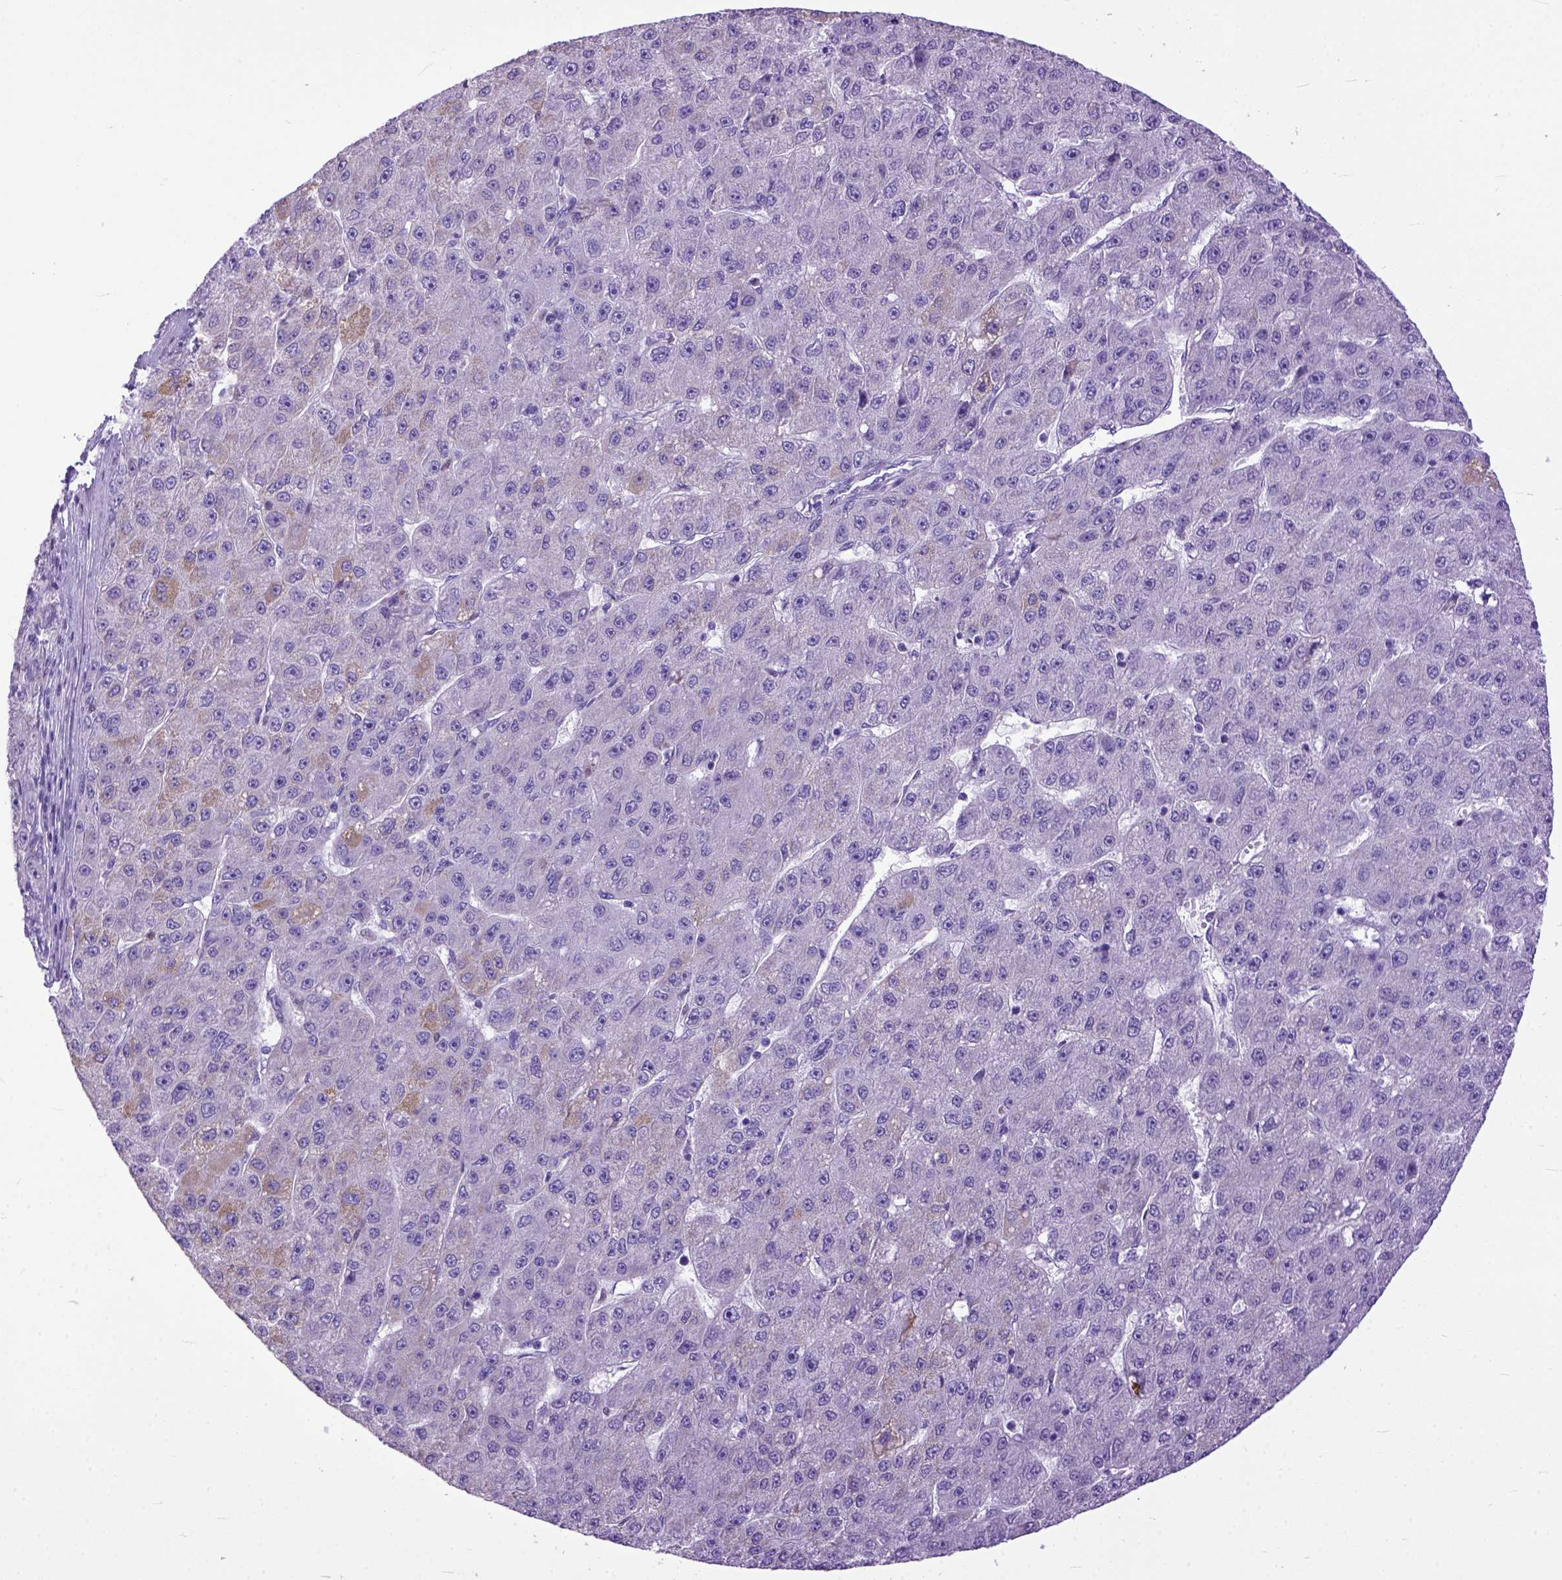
{"staining": {"intensity": "moderate", "quantity": "<25%", "location": "cytoplasmic/membranous"}, "tissue": "liver cancer", "cell_type": "Tumor cells", "image_type": "cancer", "snomed": [{"axis": "morphology", "description": "Carcinoma, Hepatocellular, NOS"}, {"axis": "topography", "description": "Liver"}], "caption": "A high-resolution photomicrograph shows immunohistochemistry (IHC) staining of hepatocellular carcinoma (liver), which reveals moderate cytoplasmic/membranous positivity in about <25% of tumor cells. The staining was performed using DAB to visualize the protein expression in brown, while the nuclei were stained in blue with hematoxylin (Magnification: 20x).", "gene": "CRB1", "patient": {"sex": "male", "age": 67}}